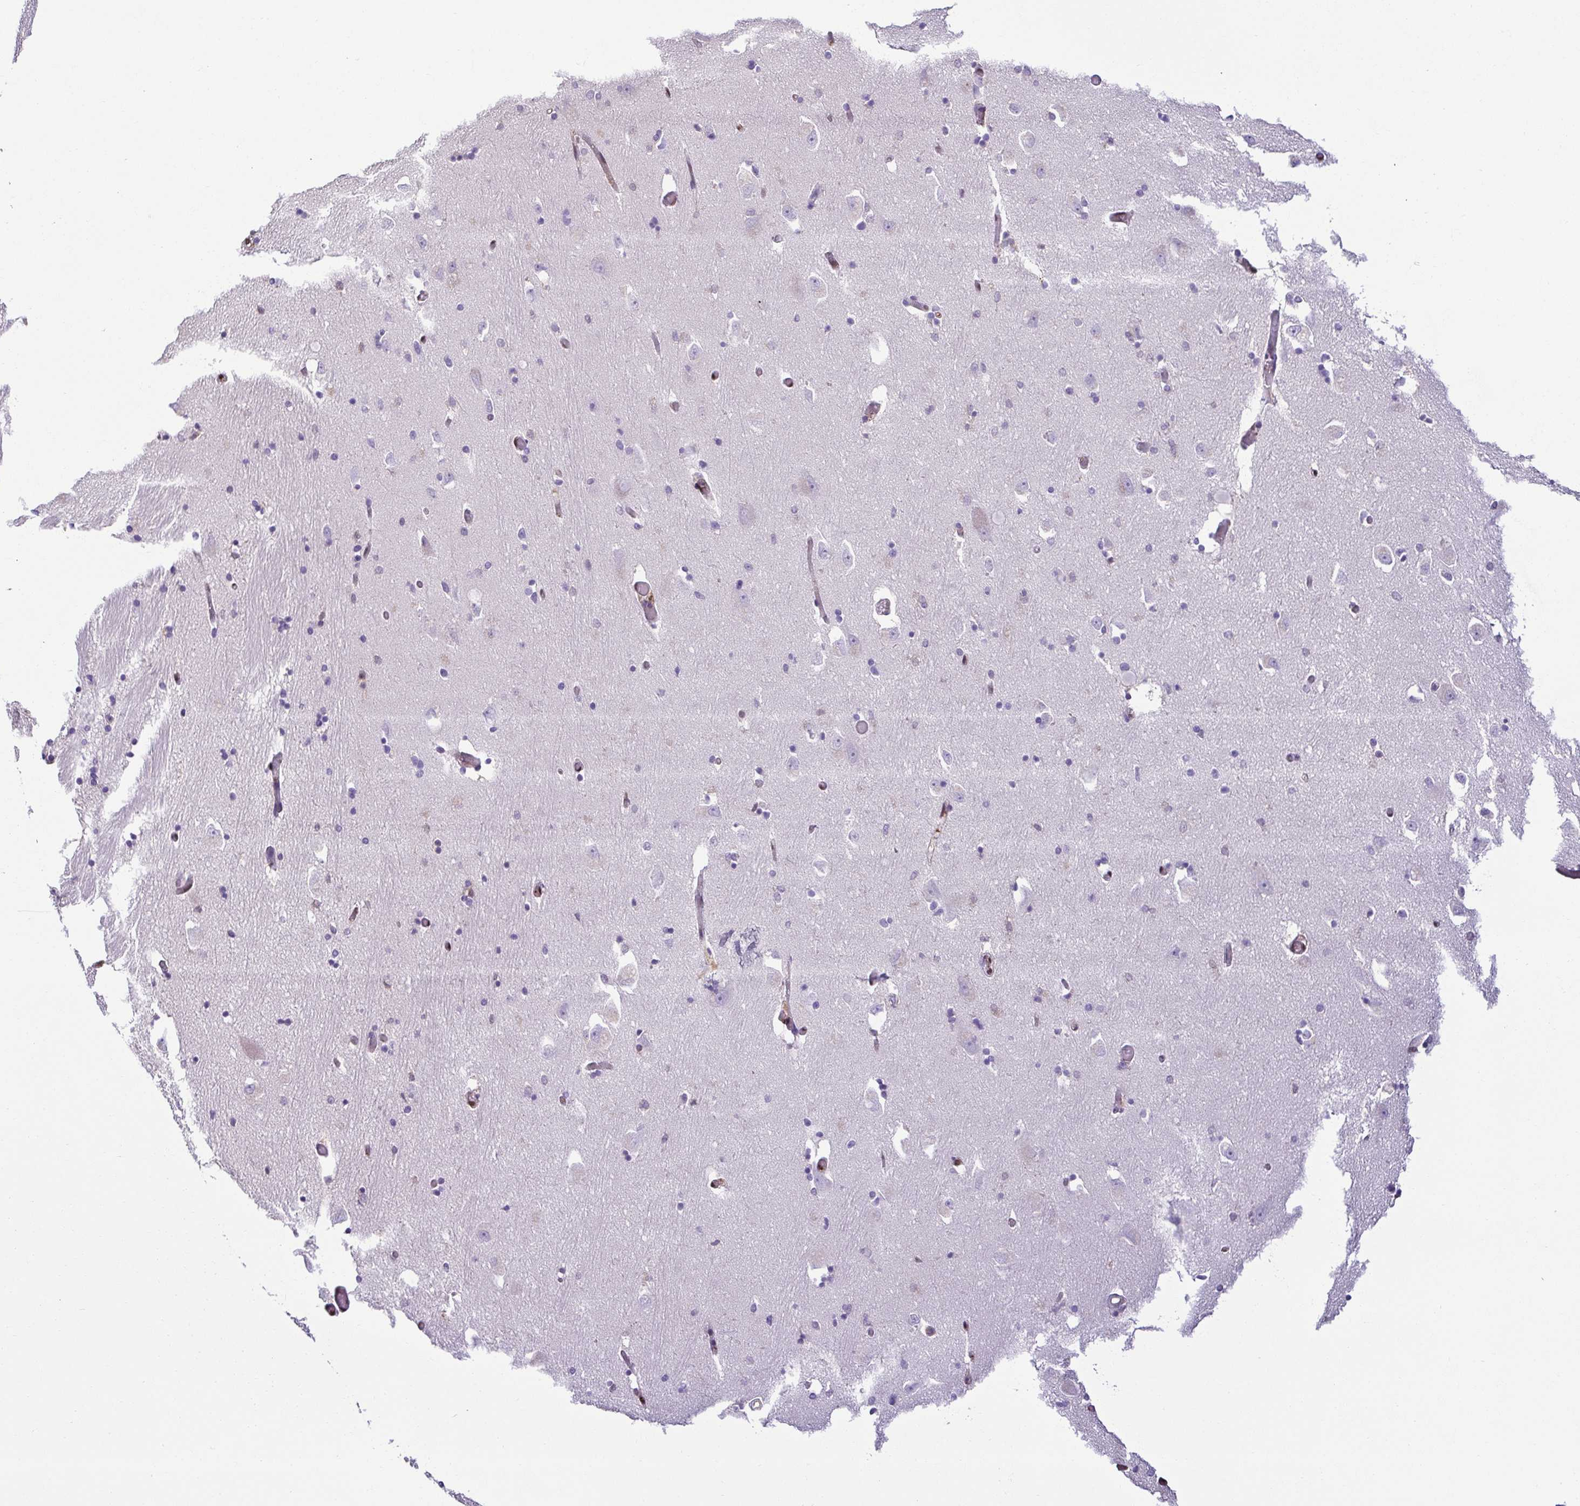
{"staining": {"intensity": "negative", "quantity": "none", "location": "none"}, "tissue": "caudate", "cell_type": "Glial cells", "image_type": "normal", "snomed": [{"axis": "morphology", "description": "Normal tissue, NOS"}, {"axis": "topography", "description": "Lateral ventricle wall"}, {"axis": "topography", "description": "Hippocampus"}], "caption": "Immunohistochemistry photomicrograph of normal caudate: human caudate stained with DAB shows no significant protein staining in glial cells.", "gene": "PSMB9", "patient": {"sex": "female", "age": 63}}